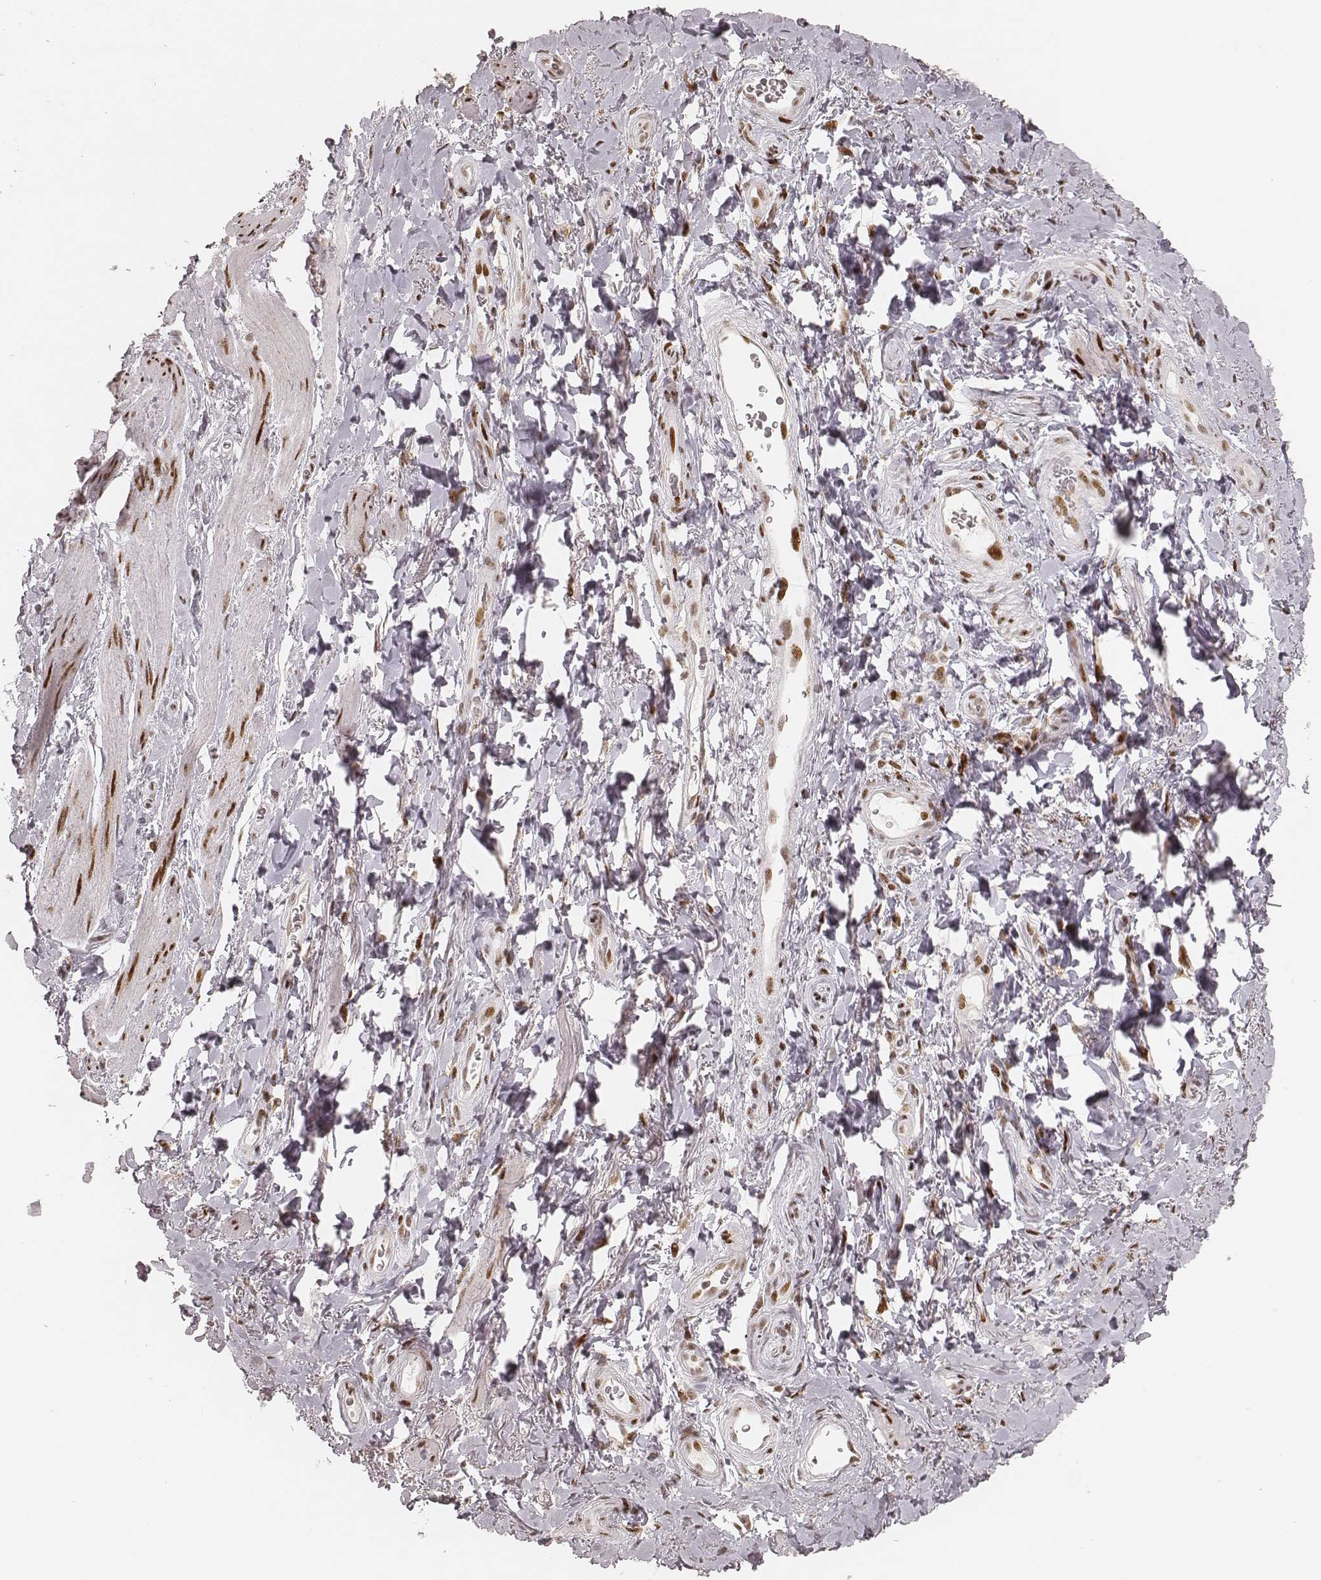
{"staining": {"intensity": "moderate", "quantity": ">75%", "location": "nuclear"}, "tissue": "adipose tissue", "cell_type": "Adipocytes", "image_type": "normal", "snomed": [{"axis": "morphology", "description": "Normal tissue, NOS"}, {"axis": "topography", "description": "Anal"}, {"axis": "topography", "description": "Peripheral nerve tissue"}], "caption": "The photomicrograph shows immunohistochemical staining of normal adipose tissue. There is moderate nuclear staining is identified in about >75% of adipocytes. (IHC, brightfield microscopy, high magnification).", "gene": "HNRNPC", "patient": {"sex": "male", "age": 53}}